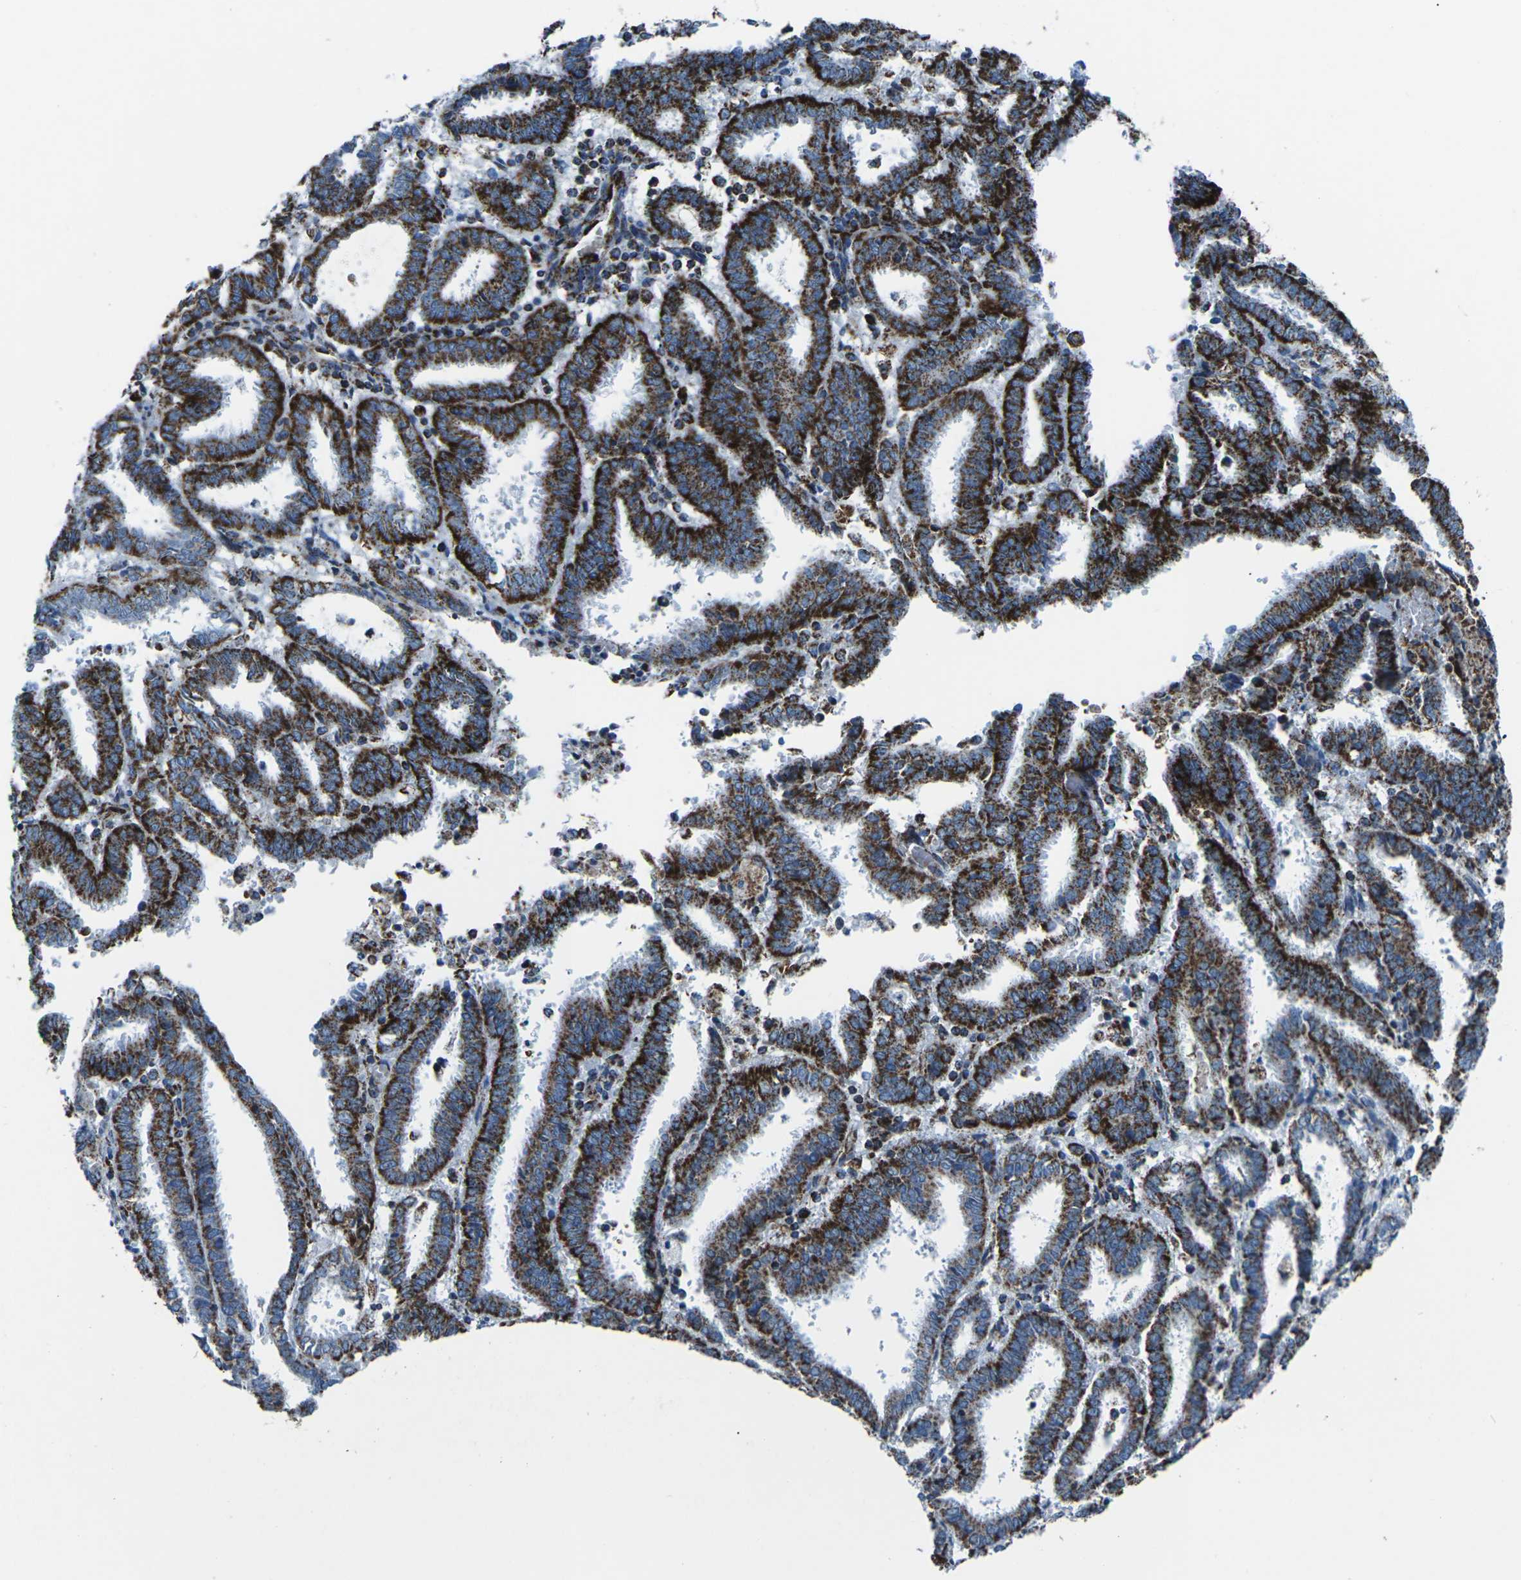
{"staining": {"intensity": "strong", "quantity": ">75%", "location": "cytoplasmic/membranous"}, "tissue": "endometrial cancer", "cell_type": "Tumor cells", "image_type": "cancer", "snomed": [{"axis": "morphology", "description": "Adenocarcinoma, NOS"}, {"axis": "topography", "description": "Uterus"}], "caption": "IHC photomicrograph of human endometrial adenocarcinoma stained for a protein (brown), which demonstrates high levels of strong cytoplasmic/membranous expression in approximately >75% of tumor cells.", "gene": "MT-CO2", "patient": {"sex": "female", "age": 83}}